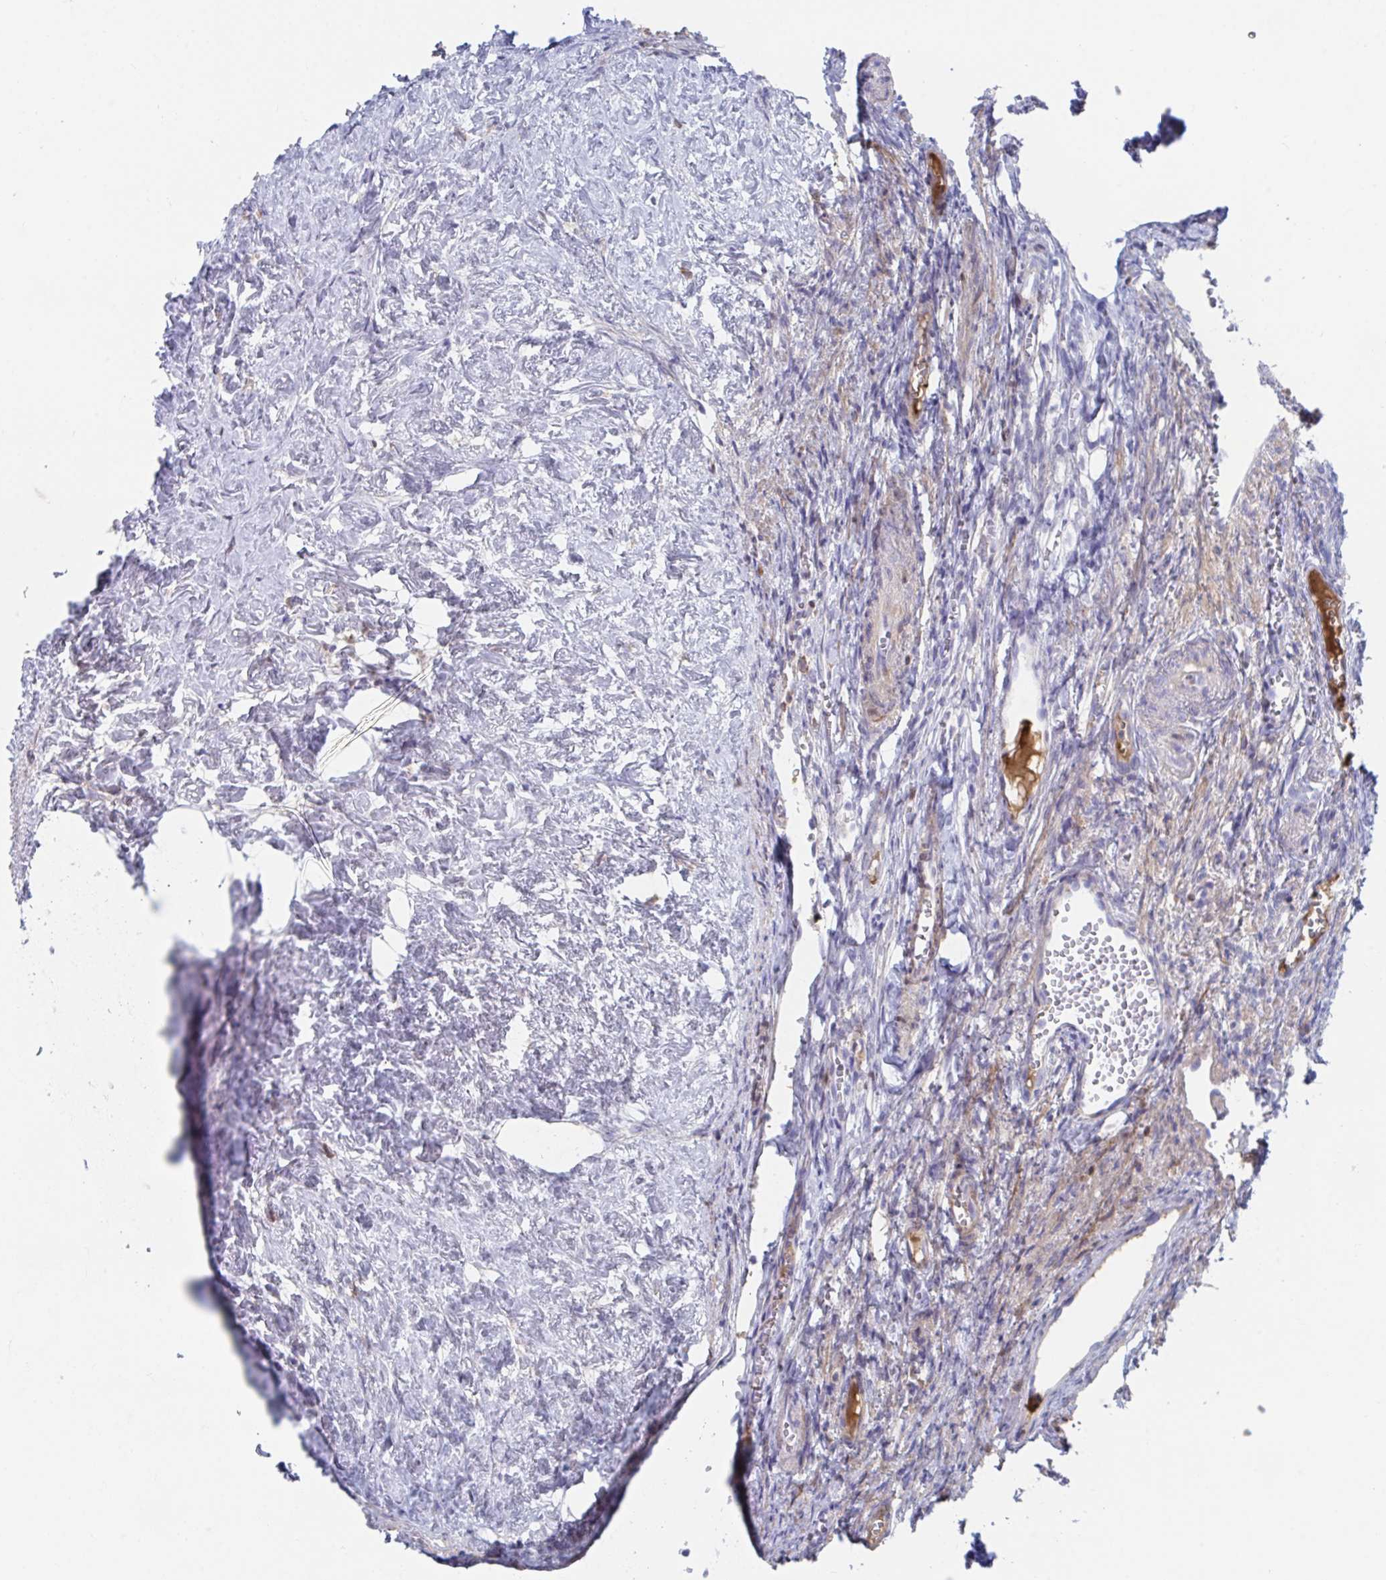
{"staining": {"intensity": "weak", "quantity": "<25%", "location": "cytoplasmic/membranous"}, "tissue": "ovary", "cell_type": "Follicle cells", "image_type": "normal", "snomed": [{"axis": "morphology", "description": "Normal tissue, NOS"}, {"axis": "topography", "description": "Ovary"}], "caption": "Immunohistochemistry micrograph of normal human ovary stained for a protein (brown), which demonstrates no expression in follicle cells.", "gene": "TNFAIP6", "patient": {"sex": "female", "age": 41}}